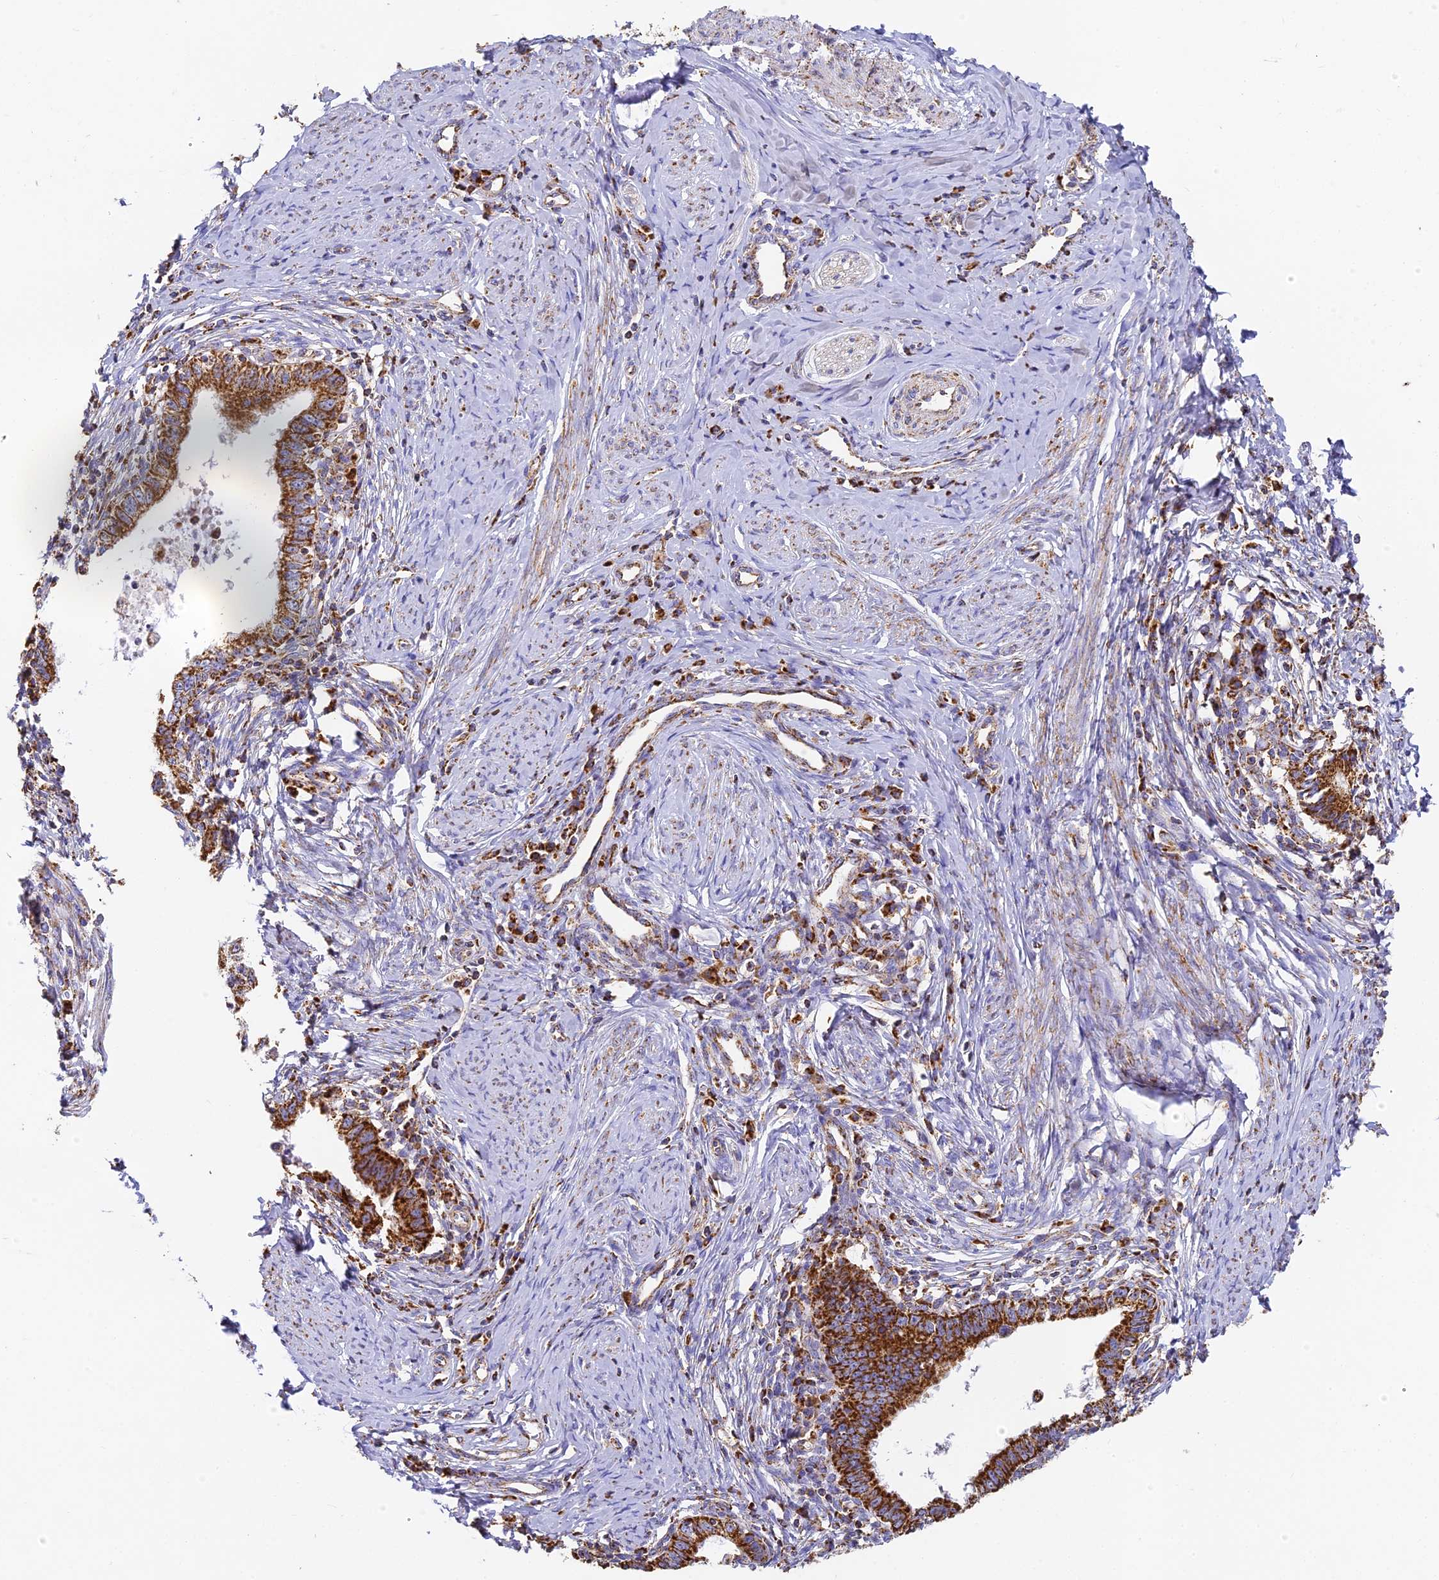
{"staining": {"intensity": "strong", "quantity": ">75%", "location": "cytoplasmic/membranous"}, "tissue": "cervical cancer", "cell_type": "Tumor cells", "image_type": "cancer", "snomed": [{"axis": "morphology", "description": "Adenocarcinoma, NOS"}, {"axis": "topography", "description": "Cervix"}], "caption": "Approximately >75% of tumor cells in human cervical cancer (adenocarcinoma) demonstrate strong cytoplasmic/membranous protein expression as visualized by brown immunohistochemical staining.", "gene": "COX6C", "patient": {"sex": "female", "age": 36}}